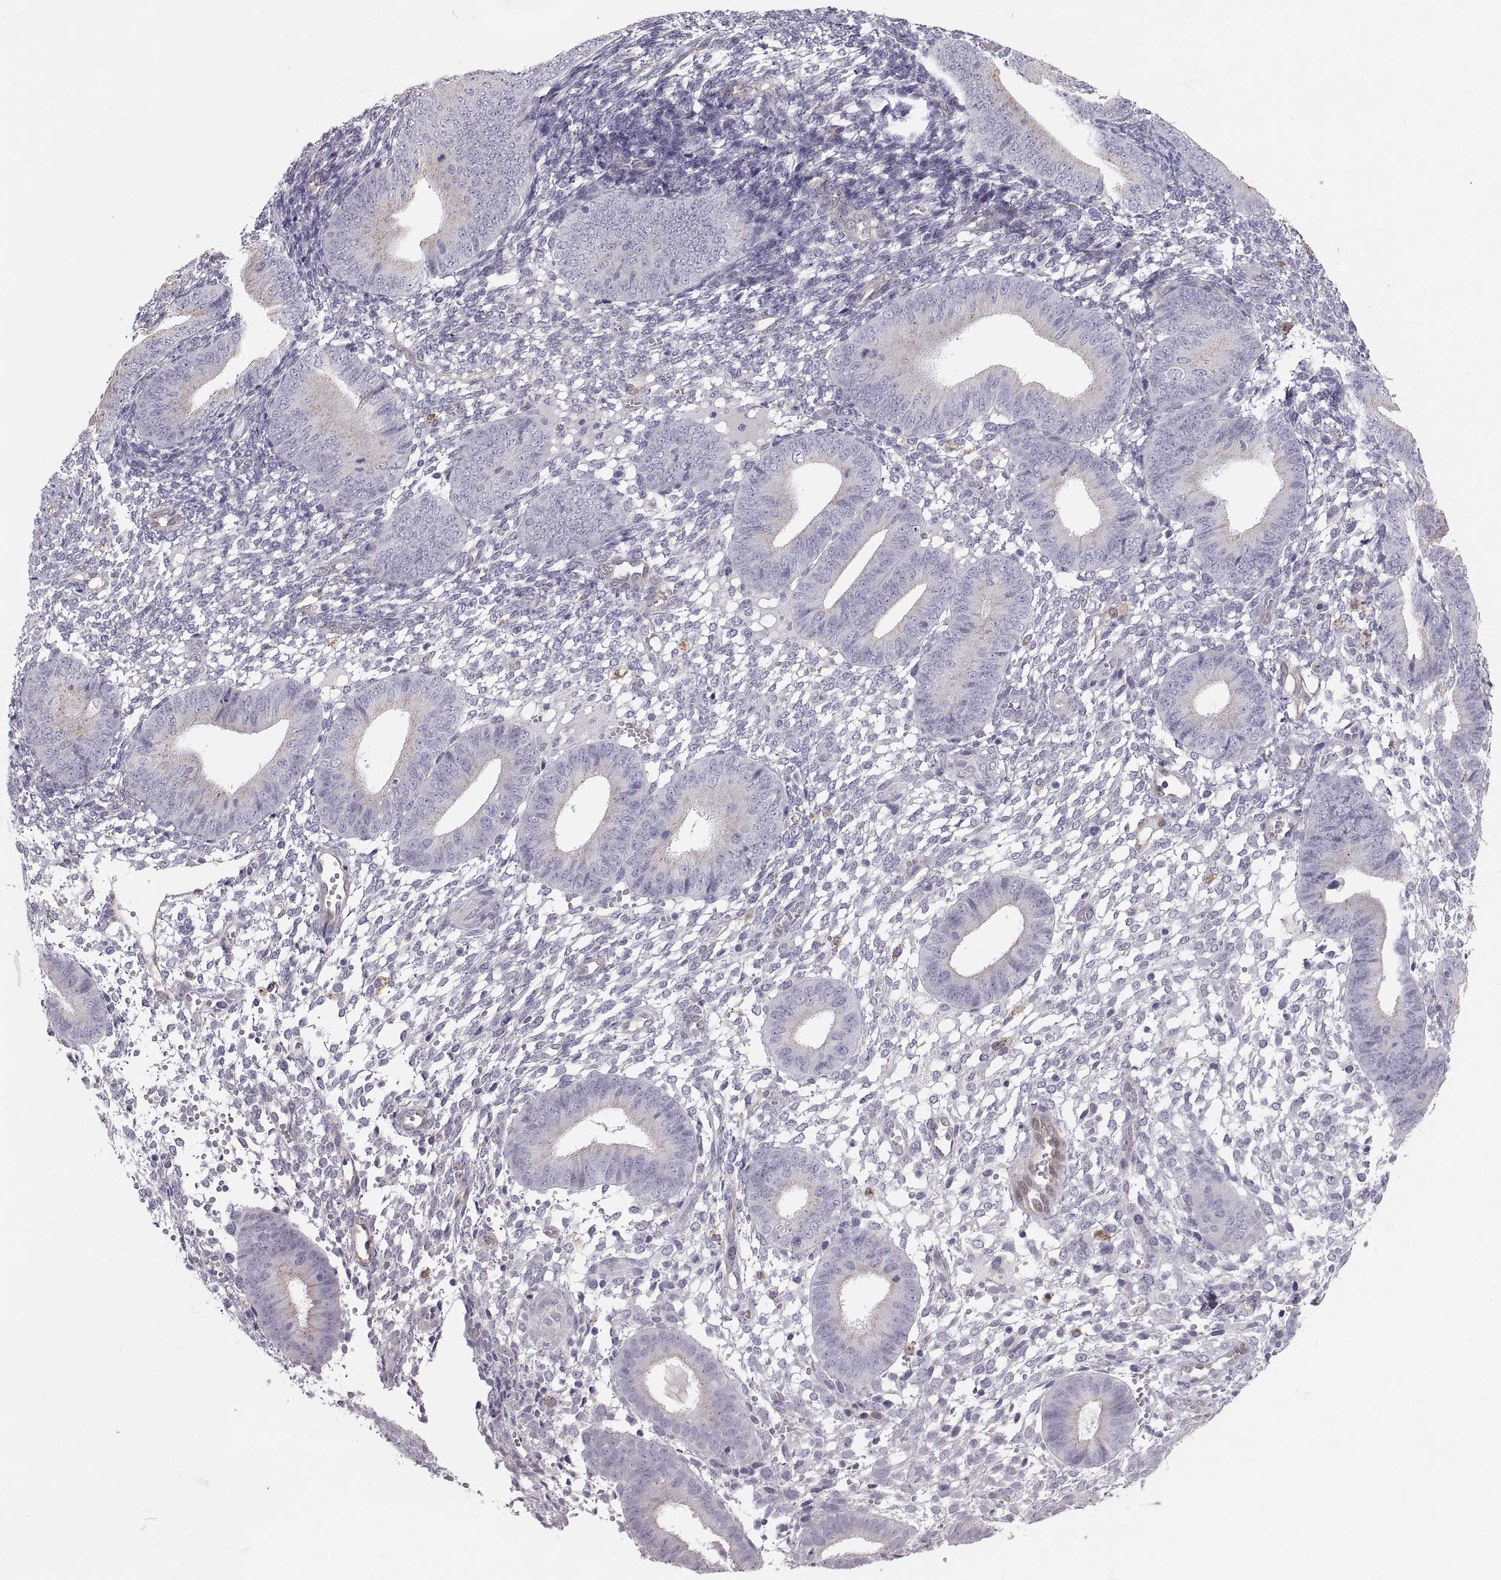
{"staining": {"intensity": "negative", "quantity": "none", "location": "none"}, "tissue": "endometrium", "cell_type": "Cells in endometrial stroma", "image_type": "normal", "snomed": [{"axis": "morphology", "description": "Normal tissue, NOS"}, {"axis": "topography", "description": "Endometrium"}], "caption": "Cells in endometrial stroma show no significant expression in normal endometrium. Brightfield microscopy of immunohistochemistry (IHC) stained with DAB (brown) and hematoxylin (blue), captured at high magnification.", "gene": "PGM5", "patient": {"sex": "female", "age": 39}}